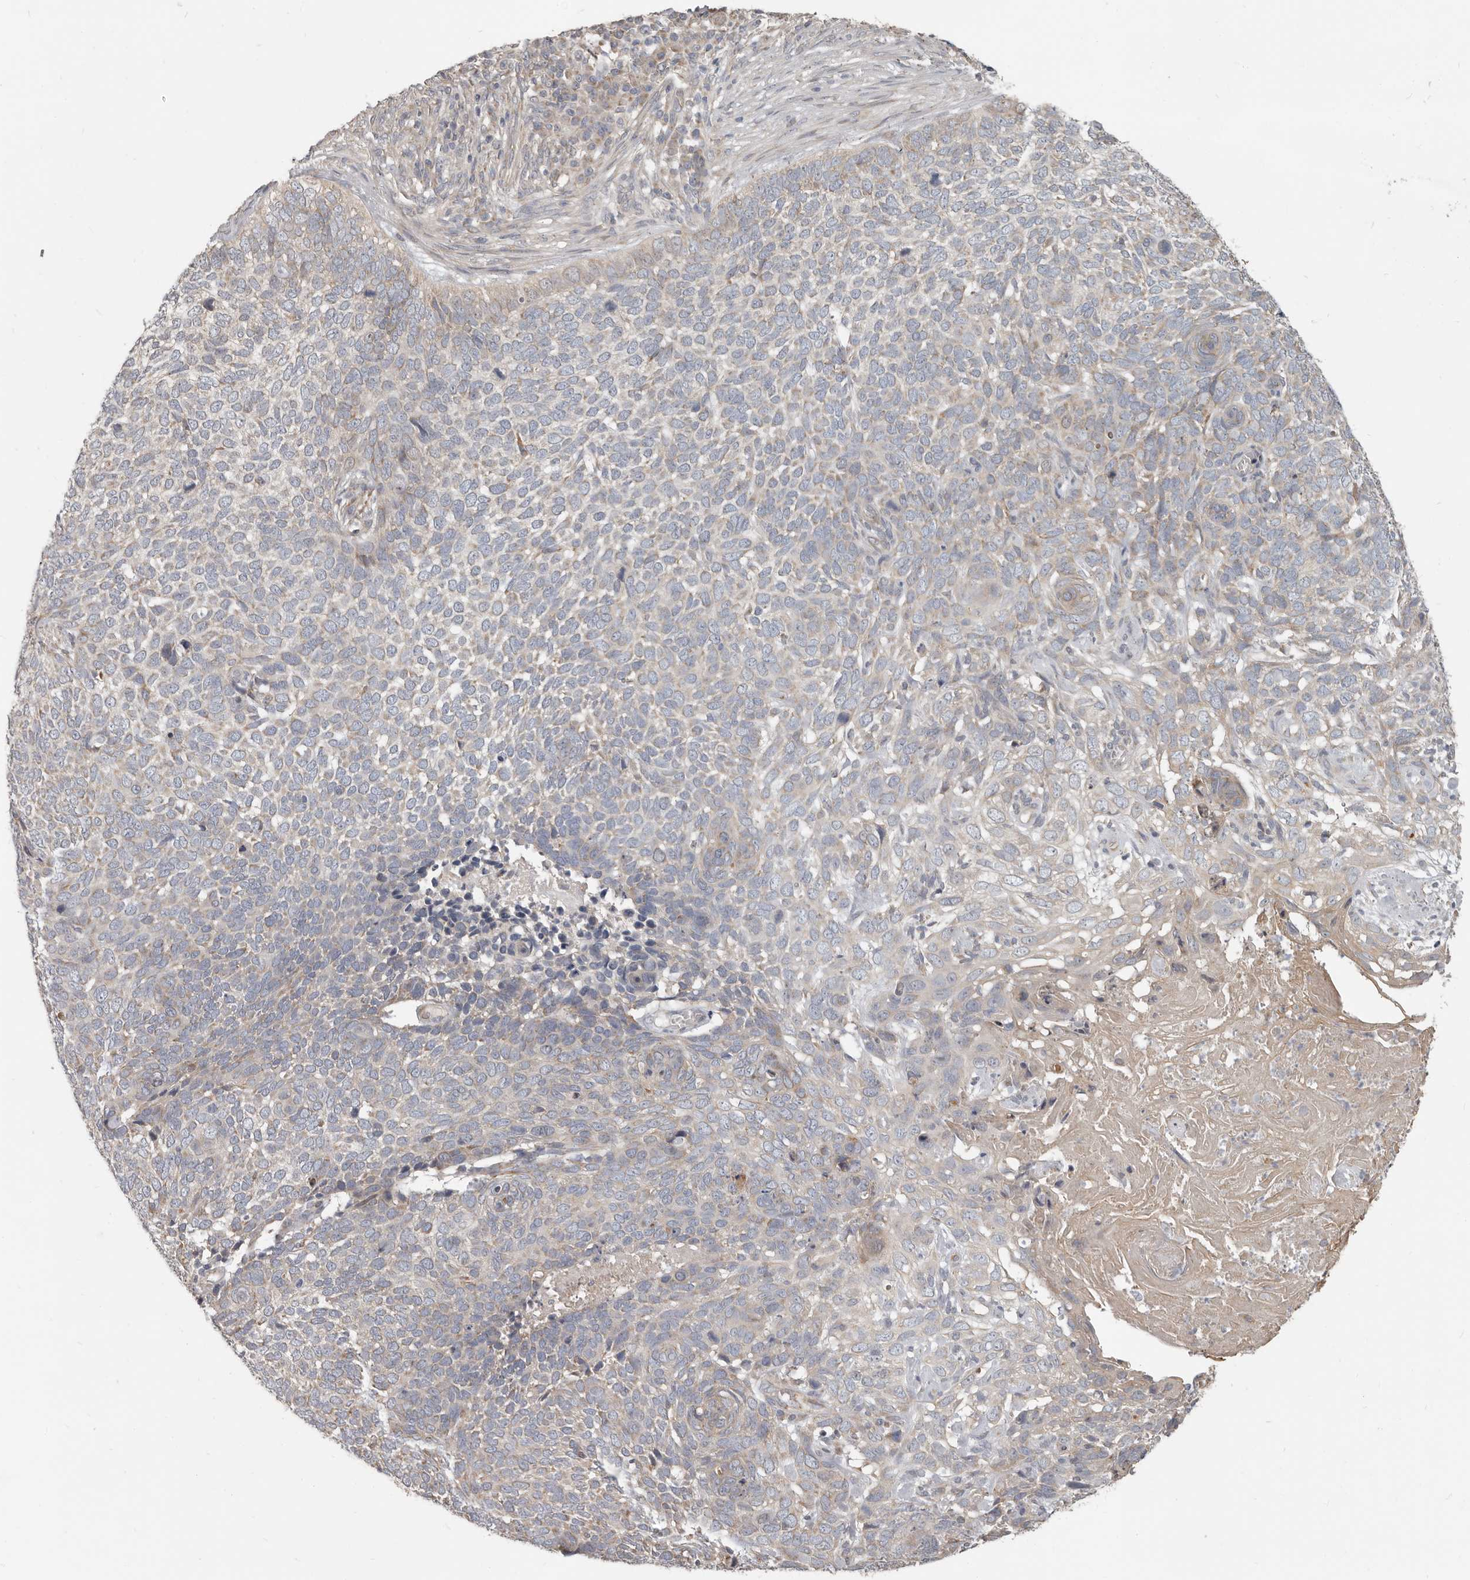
{"staining": {"intensity": "weak", "quantity": "25%-75%", "location": "cytoplasmic/membranous"}, "tissue": "skin cancer", "cell_type": "Tumor cells", "image_type": "cancer", "snomed": [{"axis": "morphology", "description": "Basal cell carcinoma"}, {"axis": "topography", "description": "Skin"}], "caption": "Immunohistochemistry (IHC) histopathology image of neoplastic tissue: skin cancer stained using IHC shows low levels of weak protein expression localized specifically in the cytoplasmic/membranous of tumor cells, appearing as a cytoplasmic/membranous brown color.", "gene": "UNK", "patient": {"sex": "female", "age": 64}}